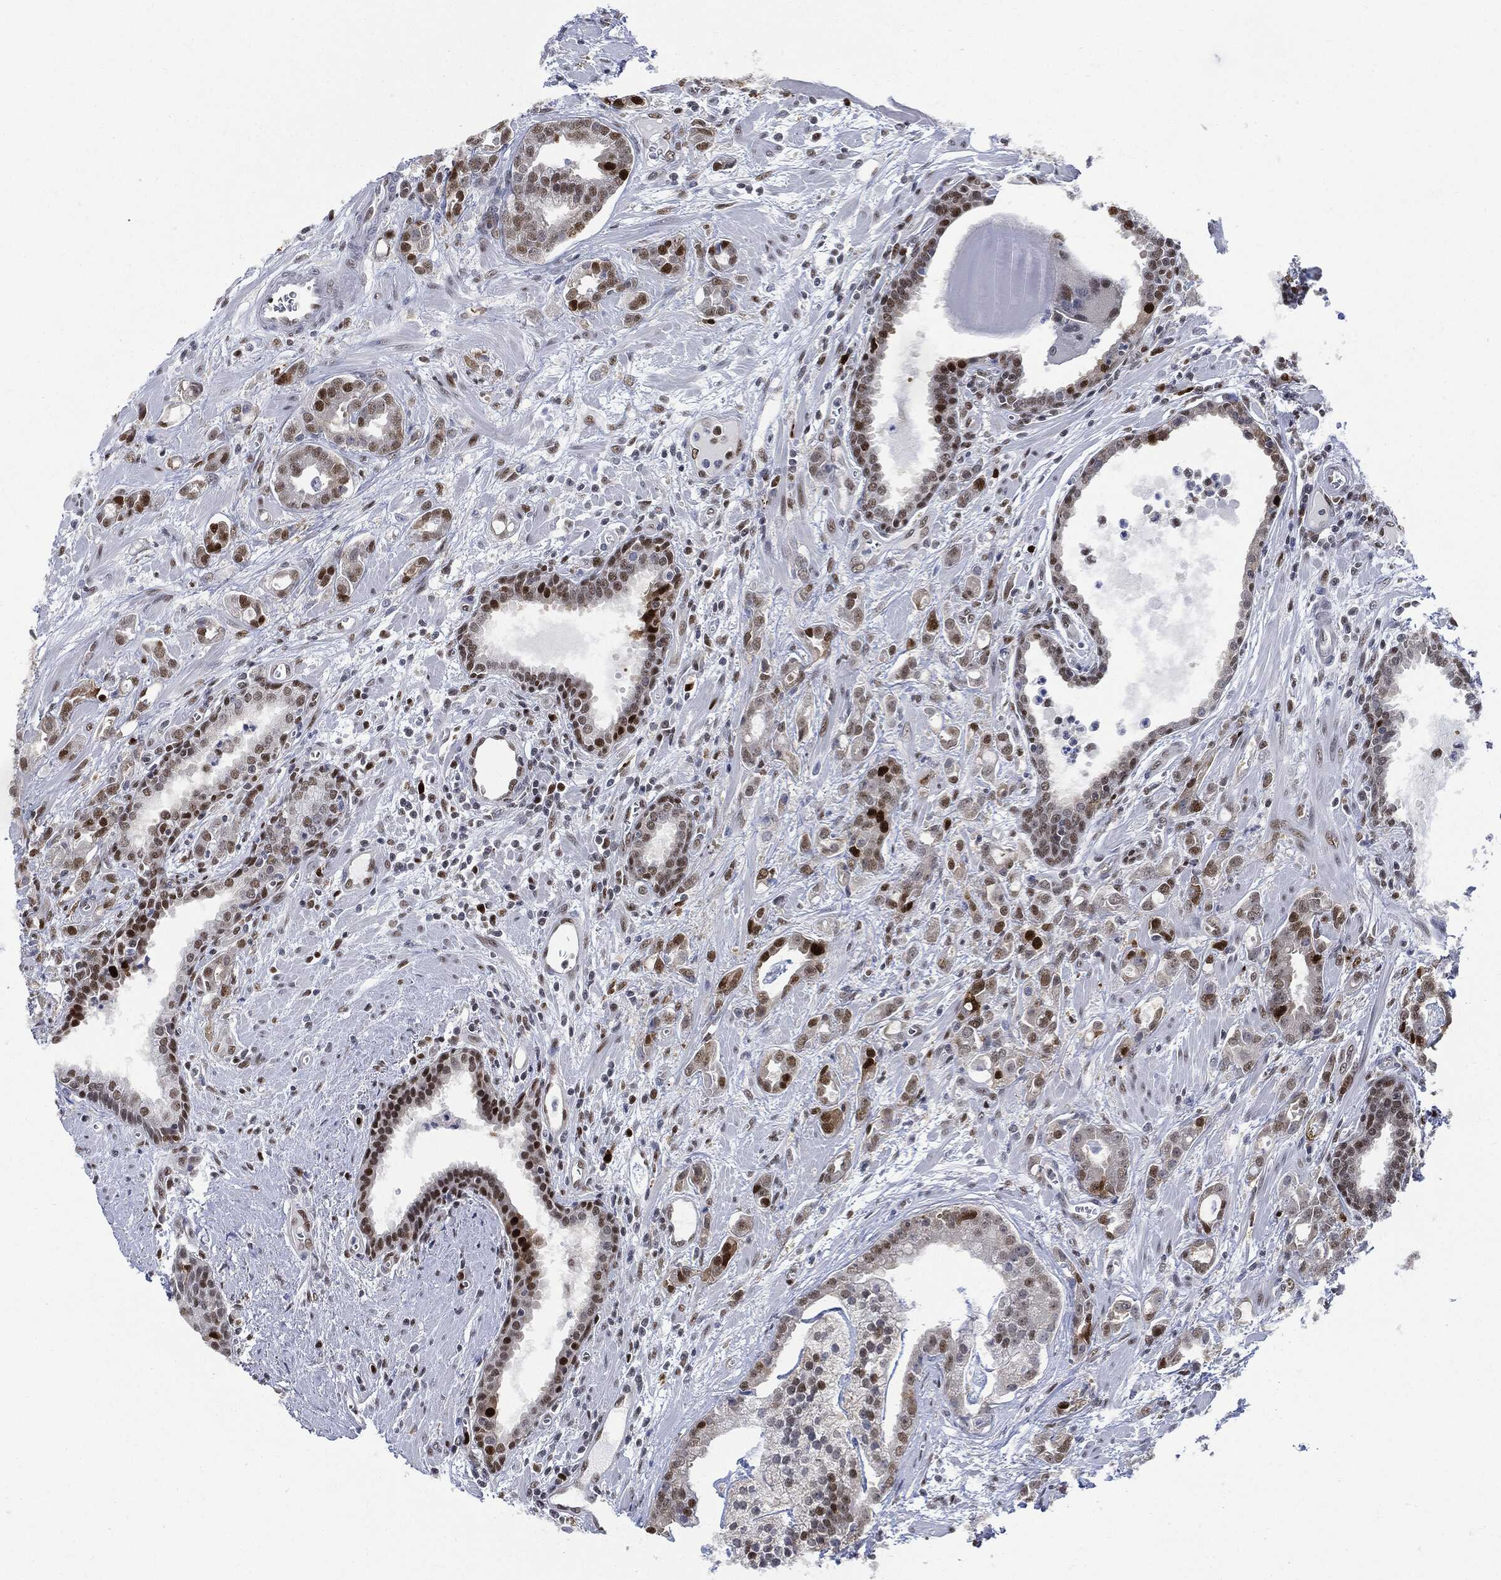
{"staining": {"intensity": "strong", "quantity": "<25%", "location": "nuclear"}, "tissue": "prostate cancer", "cell_type": "Tumor cells", "image_type": "cancer", "snomed": [{"axis": "morphology", "description": "Adenocarcinoma, NOS"}, {"axis": "topography", "description": "Prostate"}], "caption": "The immunohistochemical stain labels strong nuclear positivity in tumor cells of prostate adenocarcinoma tissue. (DAB = brown stain, brightfield microscopy at high magnification).", "gene": "PCNA", "patient": {"sex": "male", "age": 57}}